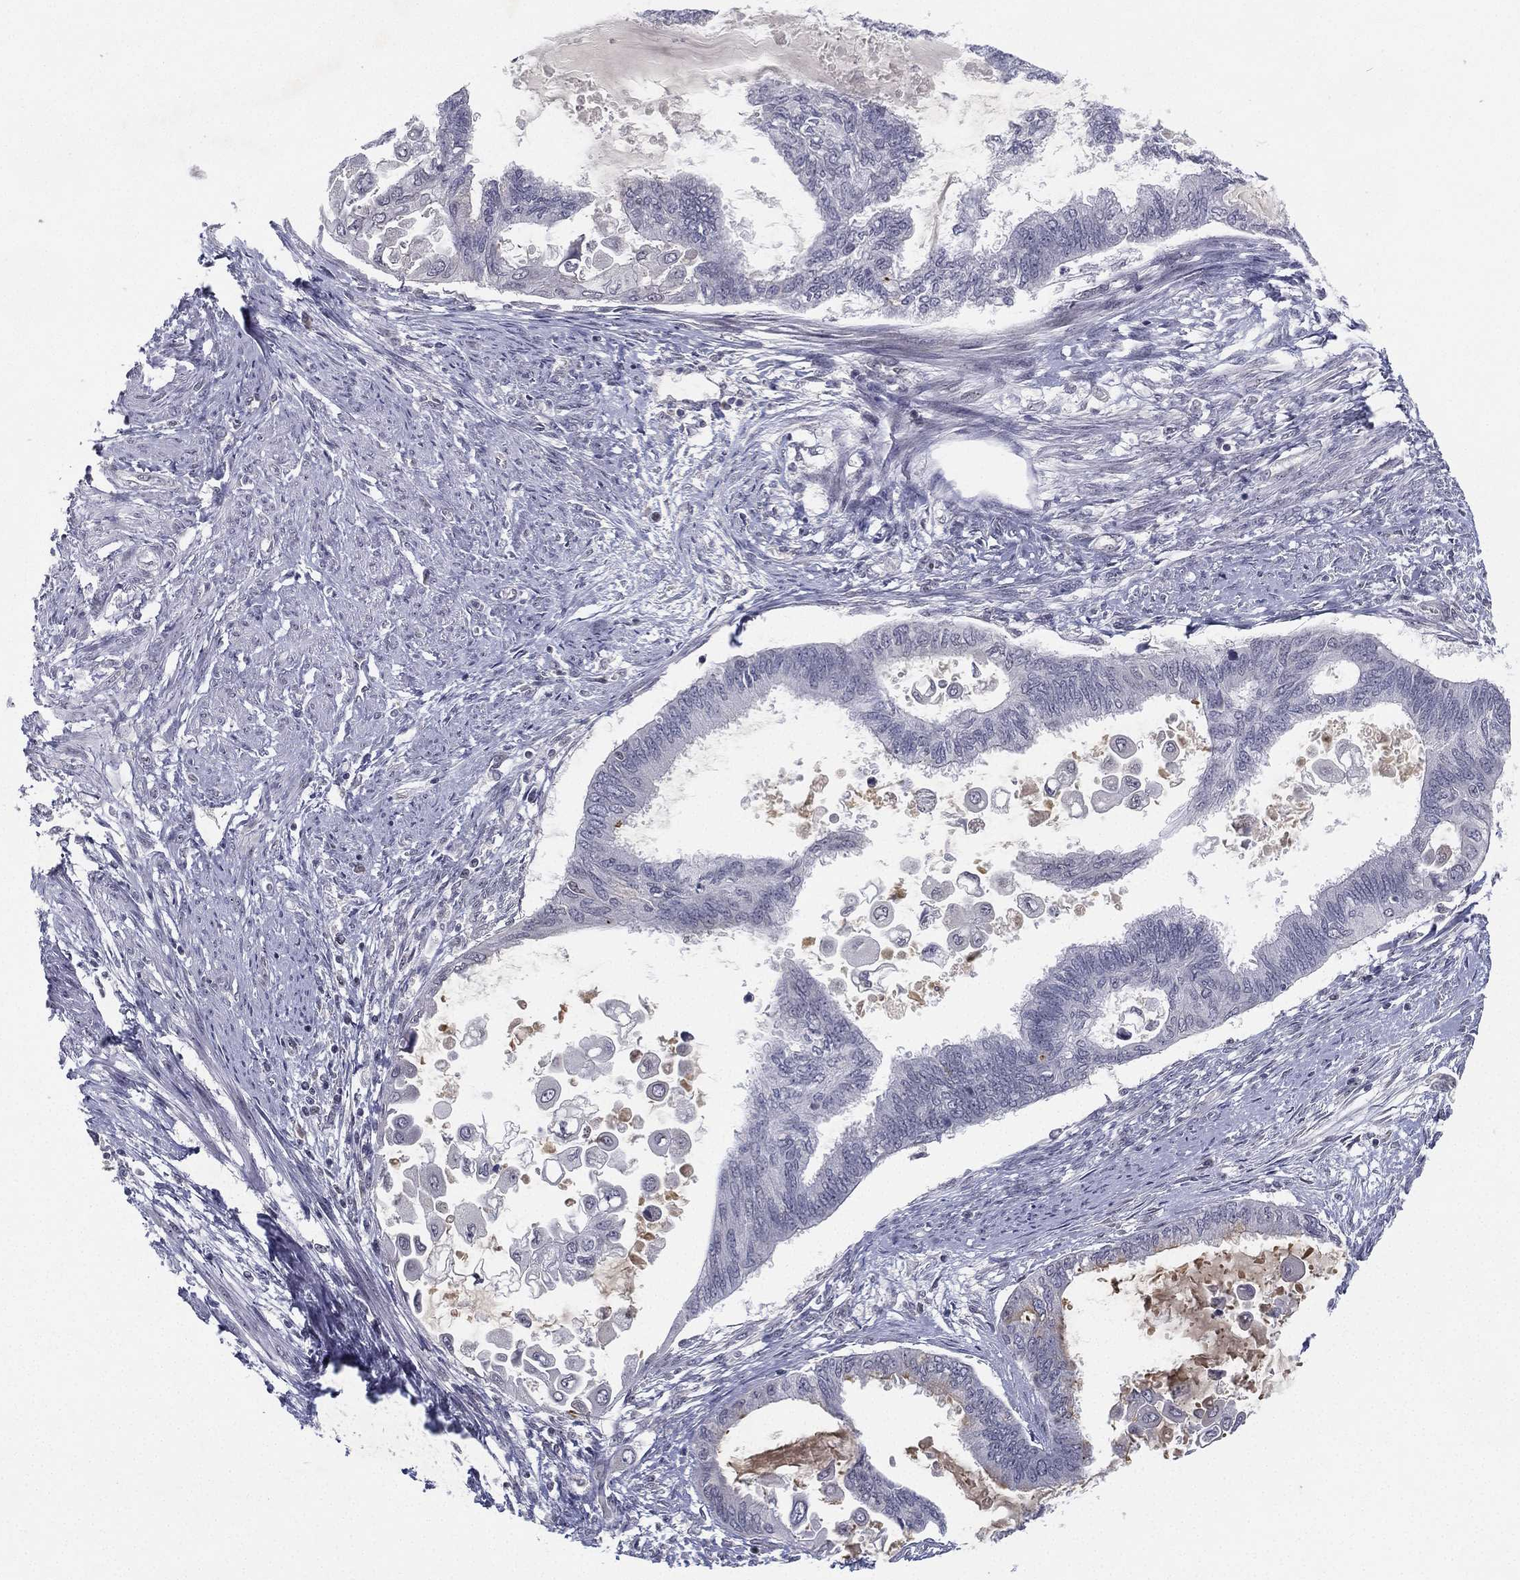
{"staining": {"intensity": "negative", "quantity": "none", "location": "none"}, "tissue": "endometrial cancer", "cell_type": "Tumor cells", "image_type": "cancer", "snomed": [{"axis": "morphology", "description": "Adenocarcinoma, NOS"}, {"axis": "topography", "description": "Endometrium"}], "caption": "IHC of human adenocarcinoma (endometrial) displays no staining in tumor cells. (DAB (3,3'-diaminobenzidine) immunohistochemistry (IHC), high magnification).", "gene": "MS4A8", "patient": {"sex": "female", "age": 86}}